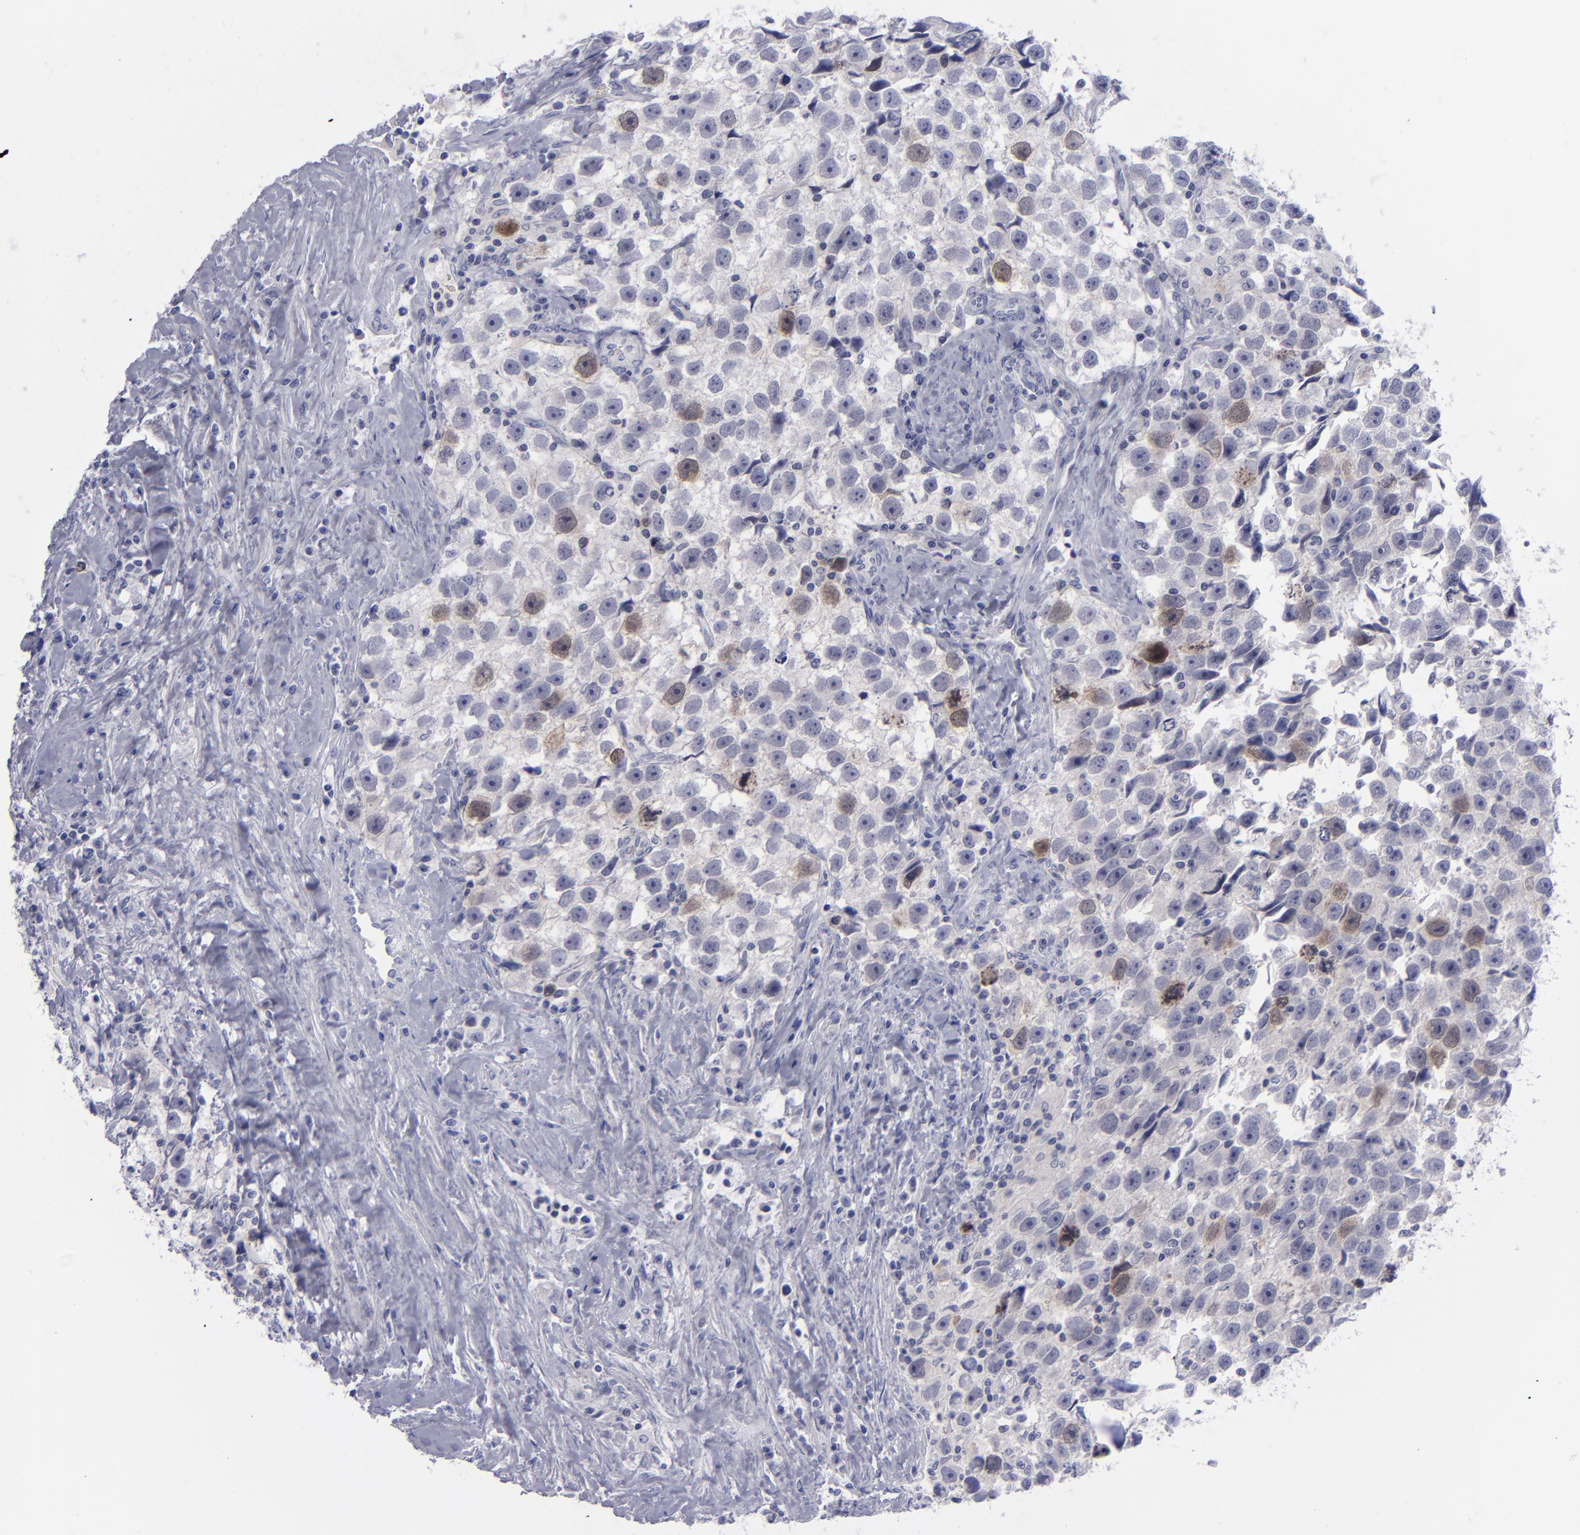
{"staining": {"intensity": "moderate", "quantity": "<25%", "location": "cytoplasmic/membranous,nuclear"}, "tissue": "testis cancer", "cell_type": "Tumor cells", "image_type": "cancer", "snomed": [{"axis": "morphology", "description": "Seminoma, NOS"}, {"axis": "topography", "description": "Testis"}], "caption": "IHC staining of testis cancer (seminoma), which demonstrates low levels of moderate cytoplasmic/membranous and nuclear positivity in approximately <25% of tumor cells indicating moderate cytoplasmic/membranous and nuclear protein expression. The staining was performed using DAB (brown) for protein detection and nuclei were counterstained in hematoxylin (blue).", "gene": "AURKA", "patient": {"sex": "male", "age": 43}}